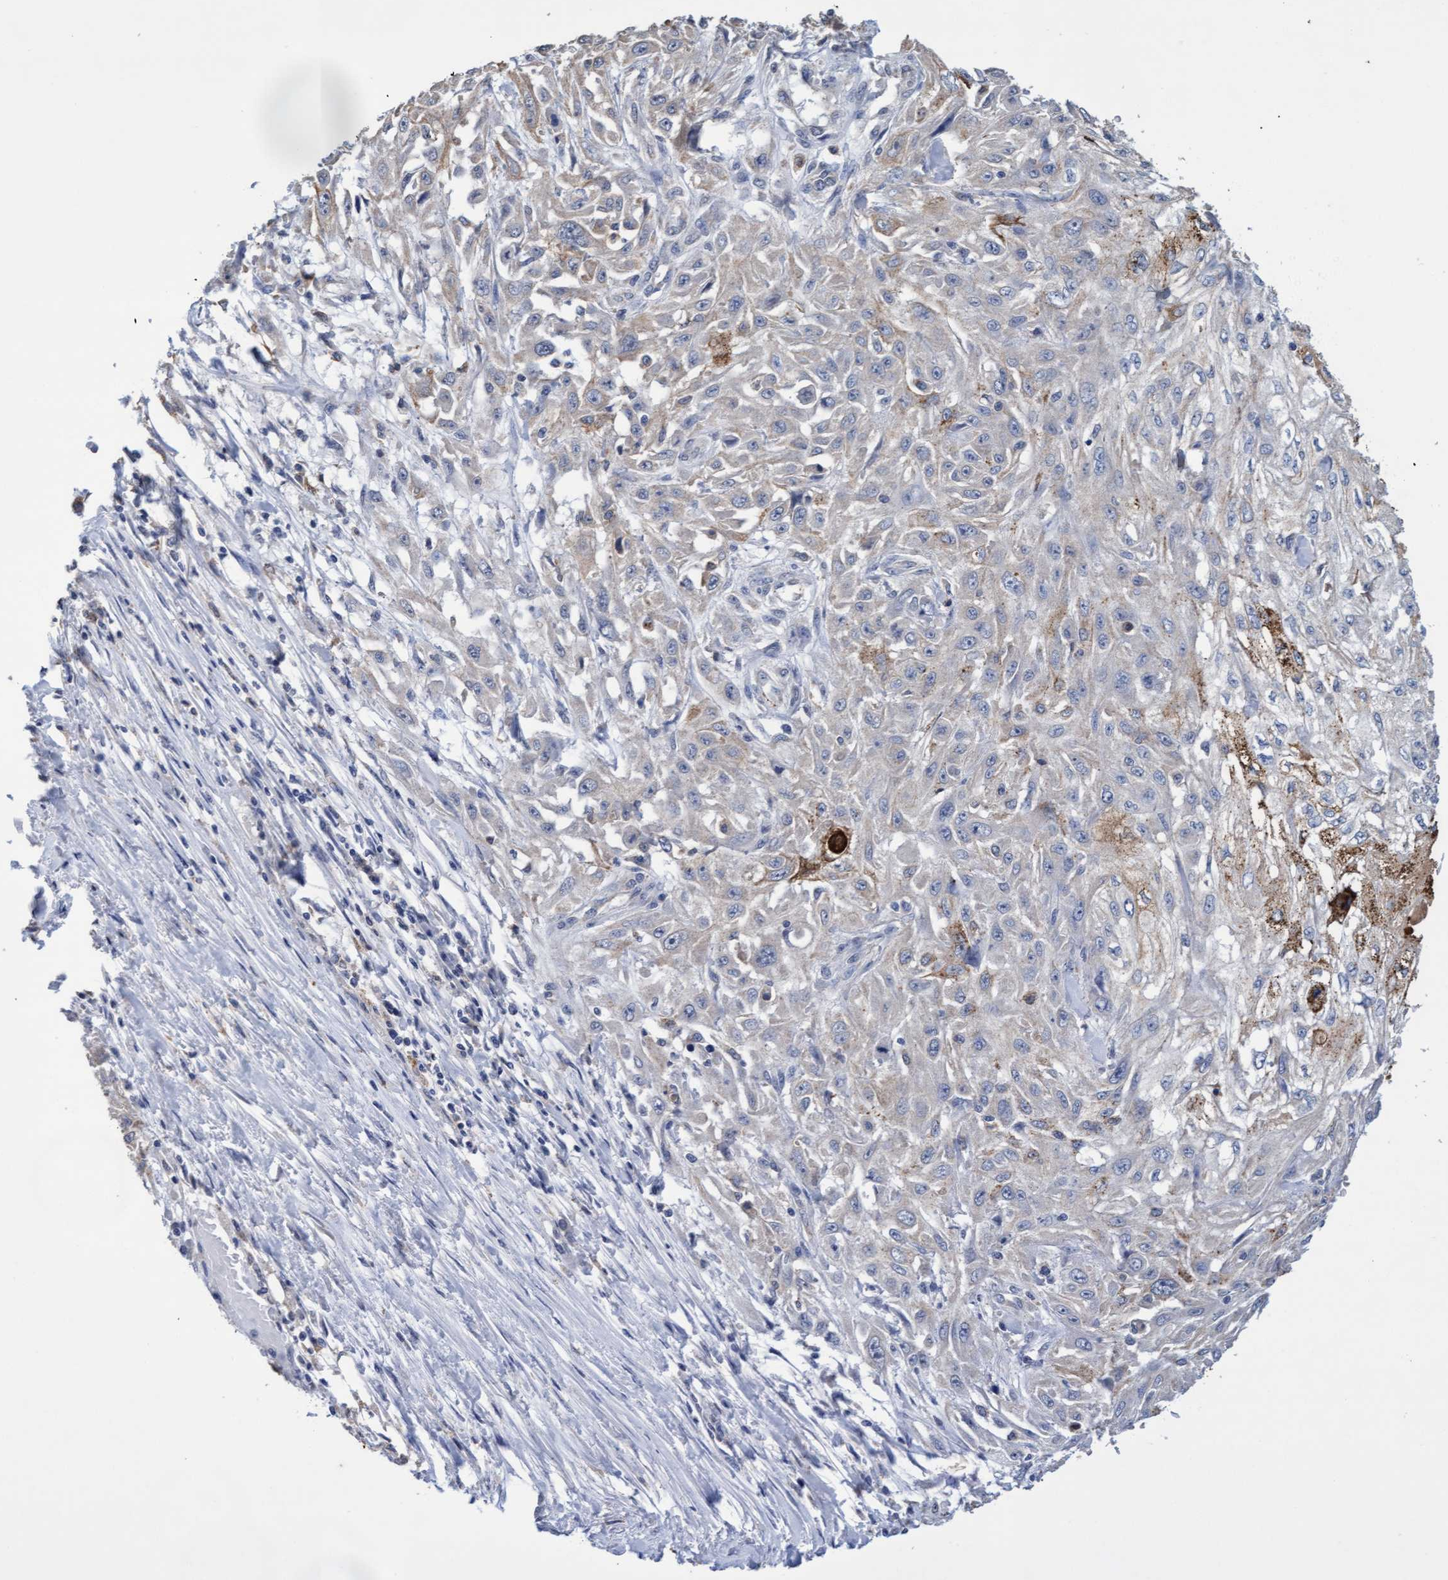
{"staining": {"intensity": "negative", "quantity": "none", "location": "none"}, "tissue": "skin cancer", "cell_type": "Tumor cells", "image_type": "cancer", "snomed": [{"axis": "morphology", "description": "Squamous cell carcinoma, NOS"}, {"axis": "morphology", "description": "Squamous cell carcinoma, metastatic, NOS"}, {"axis": "topography", "description": "Skin"}, {"axis": "topography", "description": "Lymph node"}], "caption": "DAB immunohistochemical staining of skin cancer (metastatic squamous cell carcinoma) reveals no significant expression in tumor cells.", "gene": "GPR39", "patient": {"sex": "male", "age": 75}}